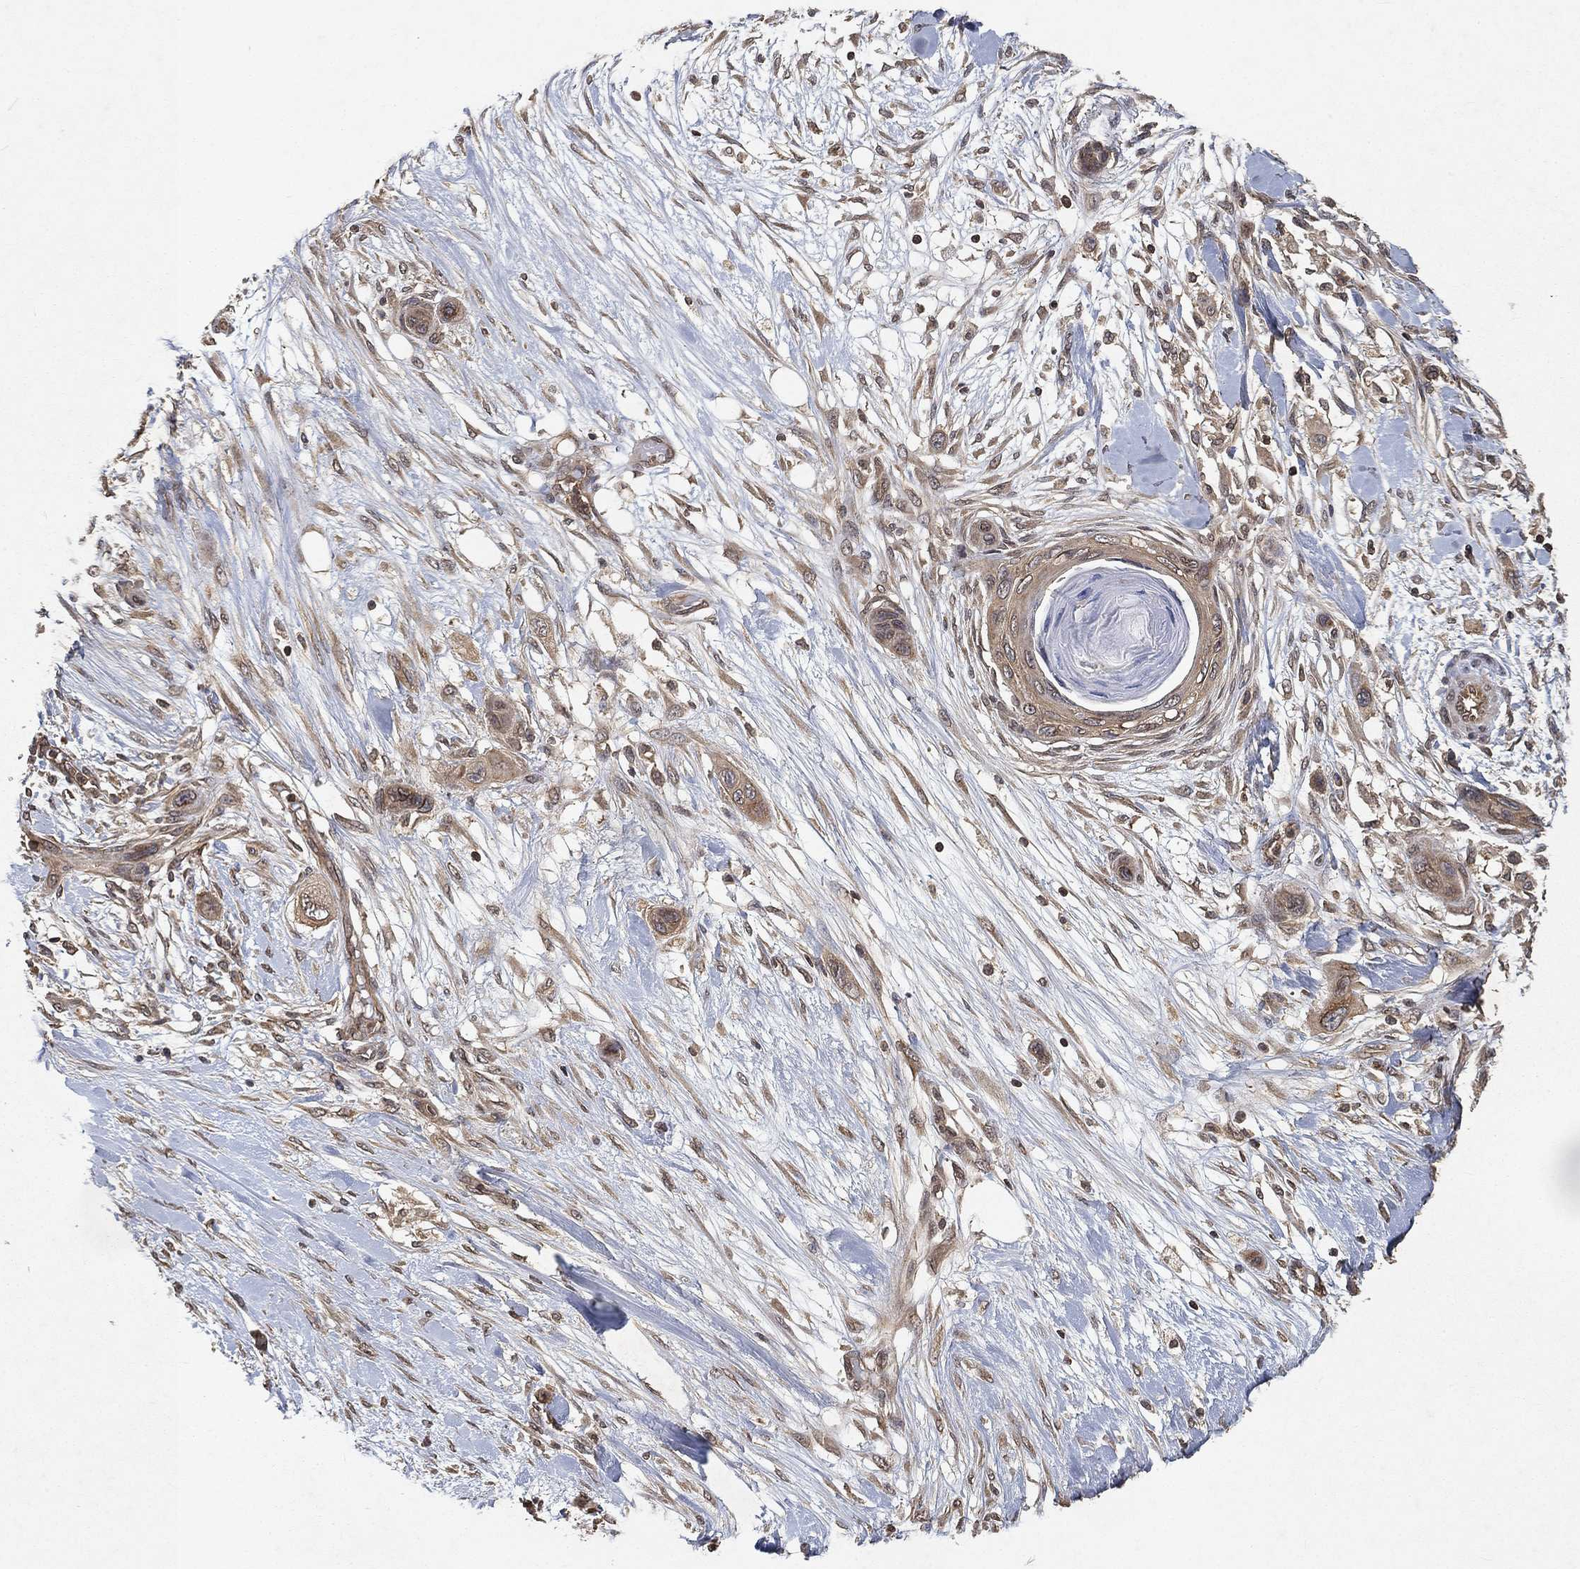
{"staining": {"intensity": "weak", "quantity": ">75%", "location": "cytoplasmic/membranous"}, "tissue": "skin cancer", "cell_type": "Tumor cells", "image_type": "cancer", "snomed": [{"axis": "morphology", "description": "Squamous cell carcinoma, NOS"}, {"axis": "topography", "description": "Skin"}], "caption": "Immunohistochemistry (IHC) micrograph of human skin squamous cell carcinoma stained for a protein (brown), which displays low levels of weak cytoplasmic/membranous staining in about >75% of tumor cells.", "gene": "UBA5", "patient": {"sex": "male", "age": 79}}